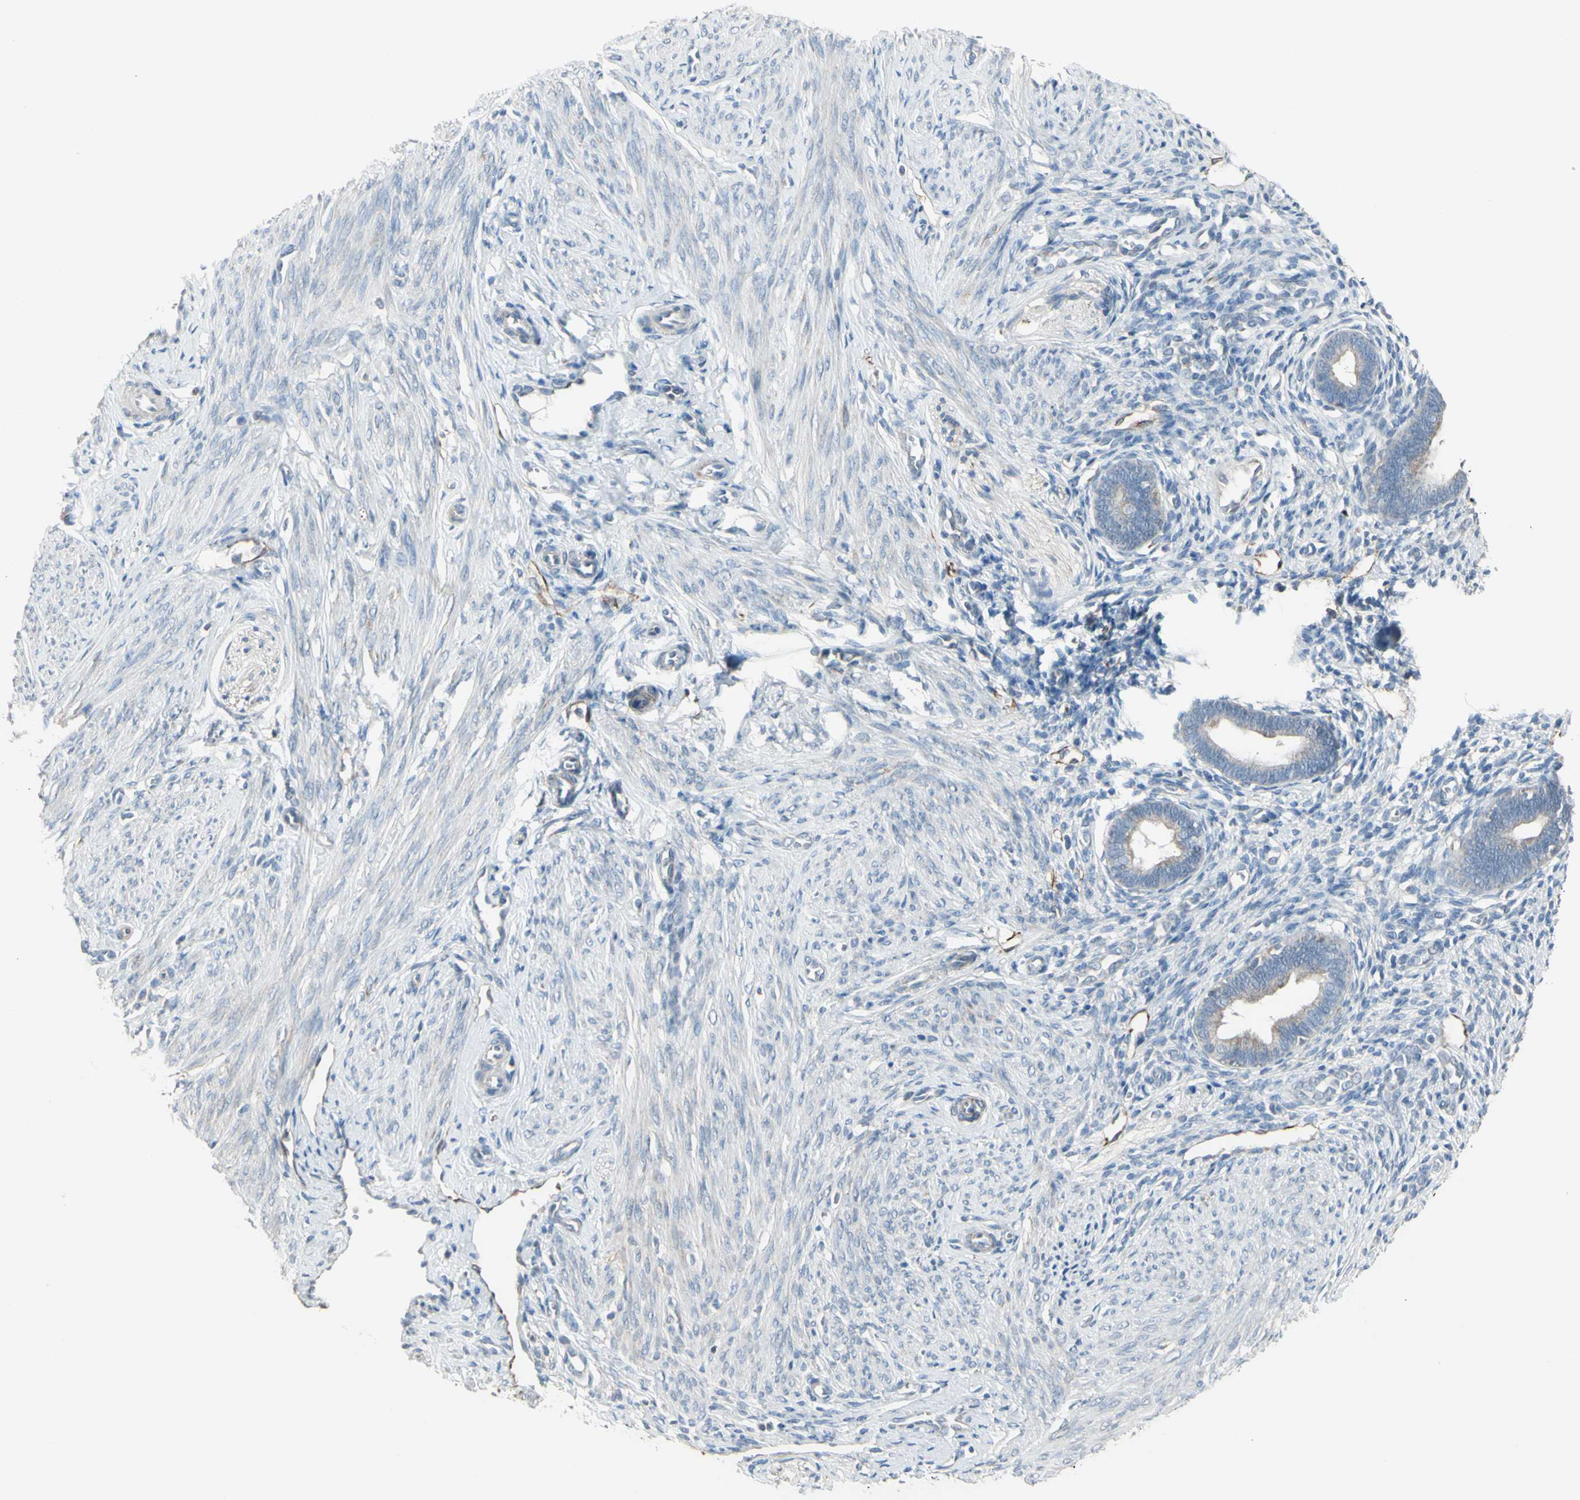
{"staining": {"intensity": "weak", "quantity": "<25%", "location": "cytoplasmic/membranous"}, "tissue": "endometrium", "cell_type": "Cells in endometrial stroma", "image_type": "normal", "snomed": [{"axis": "morphology", "description": "Normal tissue, NOS"}, {"axis": "topography", "description": "Endometrium"}], "caption": "Micrograph shows no protein staining in cells in endometrial stroma of normal endometrium.", "gene": "FAM171B", "patient": {"sex": "female", "age": 27}}